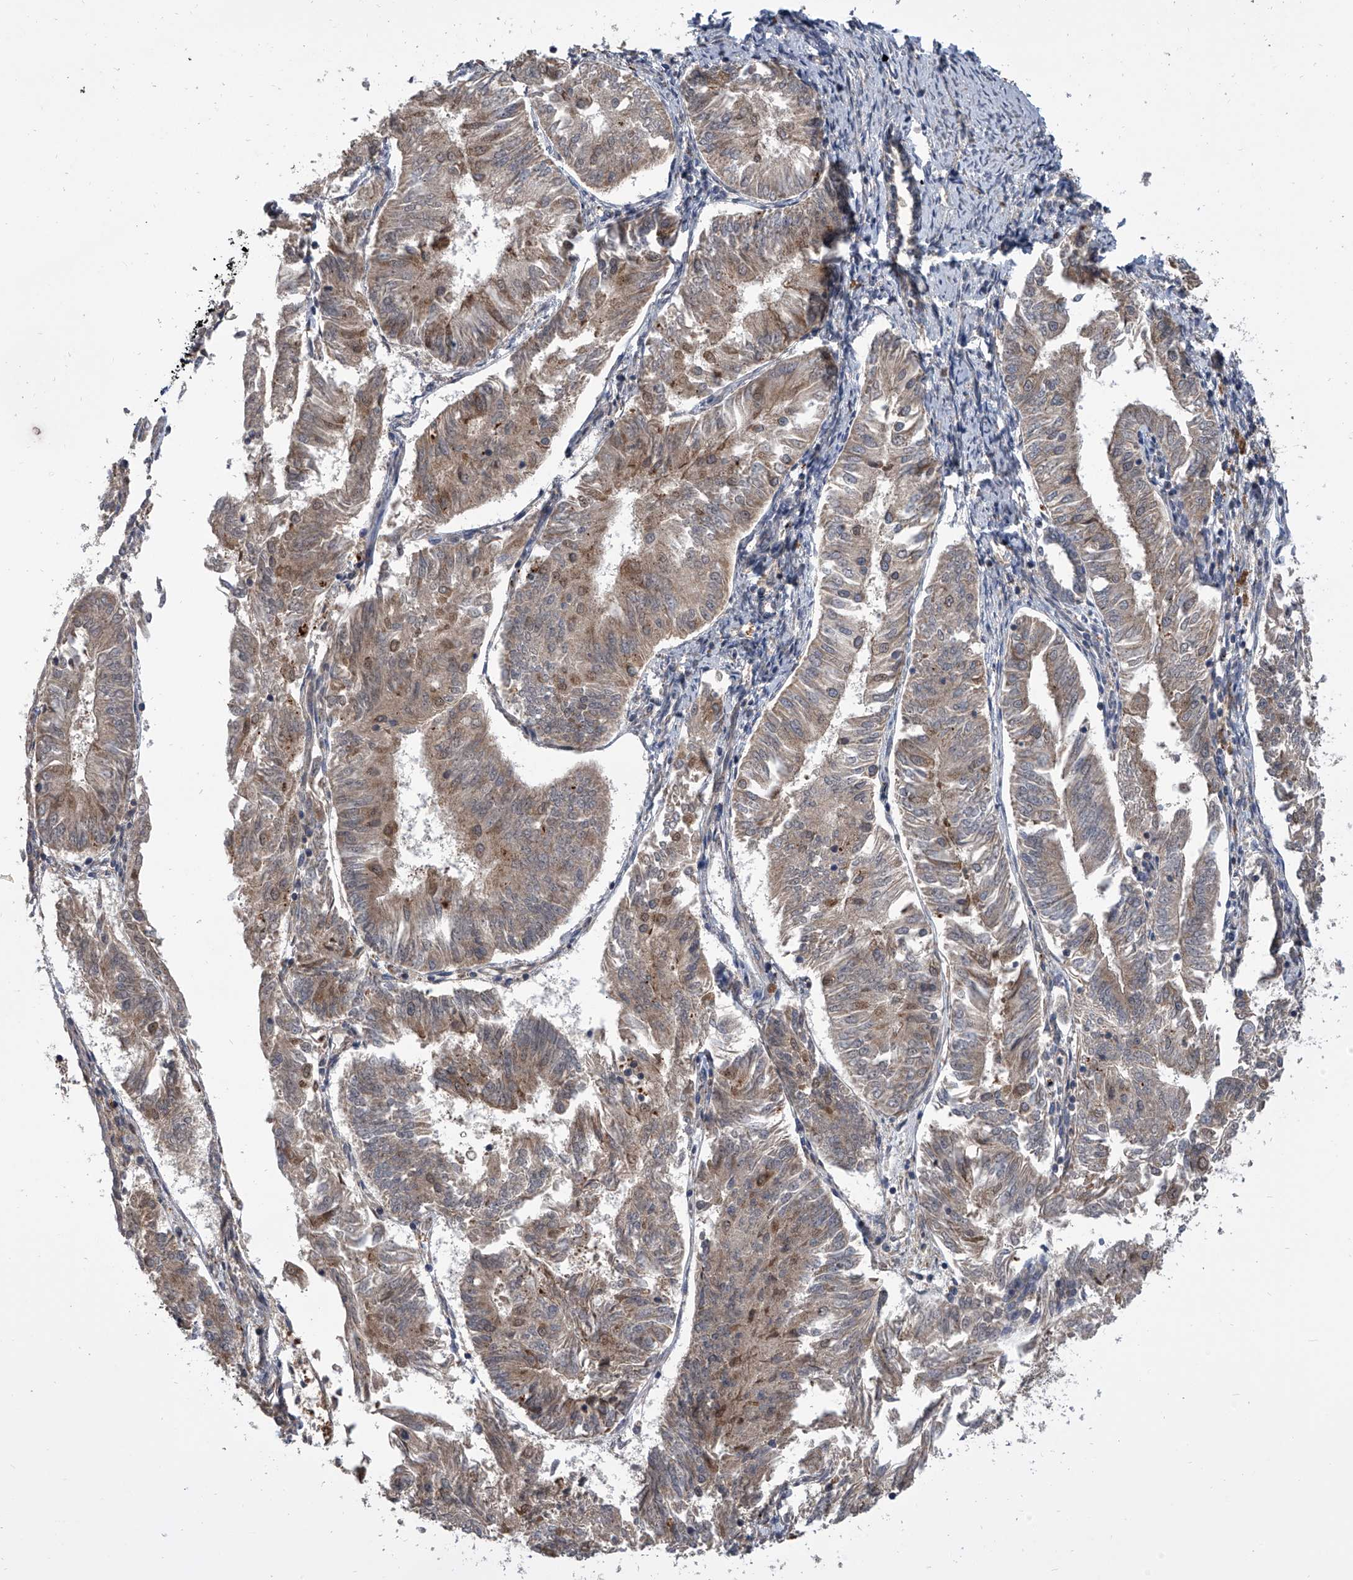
{"staining": {"intensity": "moderate", "quantity": "<25%", "location": "cytoplasmic/membranous"}, "tissue": "endometrial cancer", "cell_type": "Tumor cells", "image_type": "cancer", "snomed": [{"axis": "morphology", "description": "Adenocarcinoma, NOS"}, {"axis": "topography", "description": "Endometrium"}], "caption": "Tumor cells reveal moderate cytoplasmic/membranous positivity in about <25% of cells in endometrial adenocarcinoma. The staining was performed using DAB (3,3'-diaminobenzidine), with brown indicating positive protein expression. Nuclei are stained blue with hematoxylin.", "gene": "GEMIN8", "patient": {"sex": "female", "age": 58}}